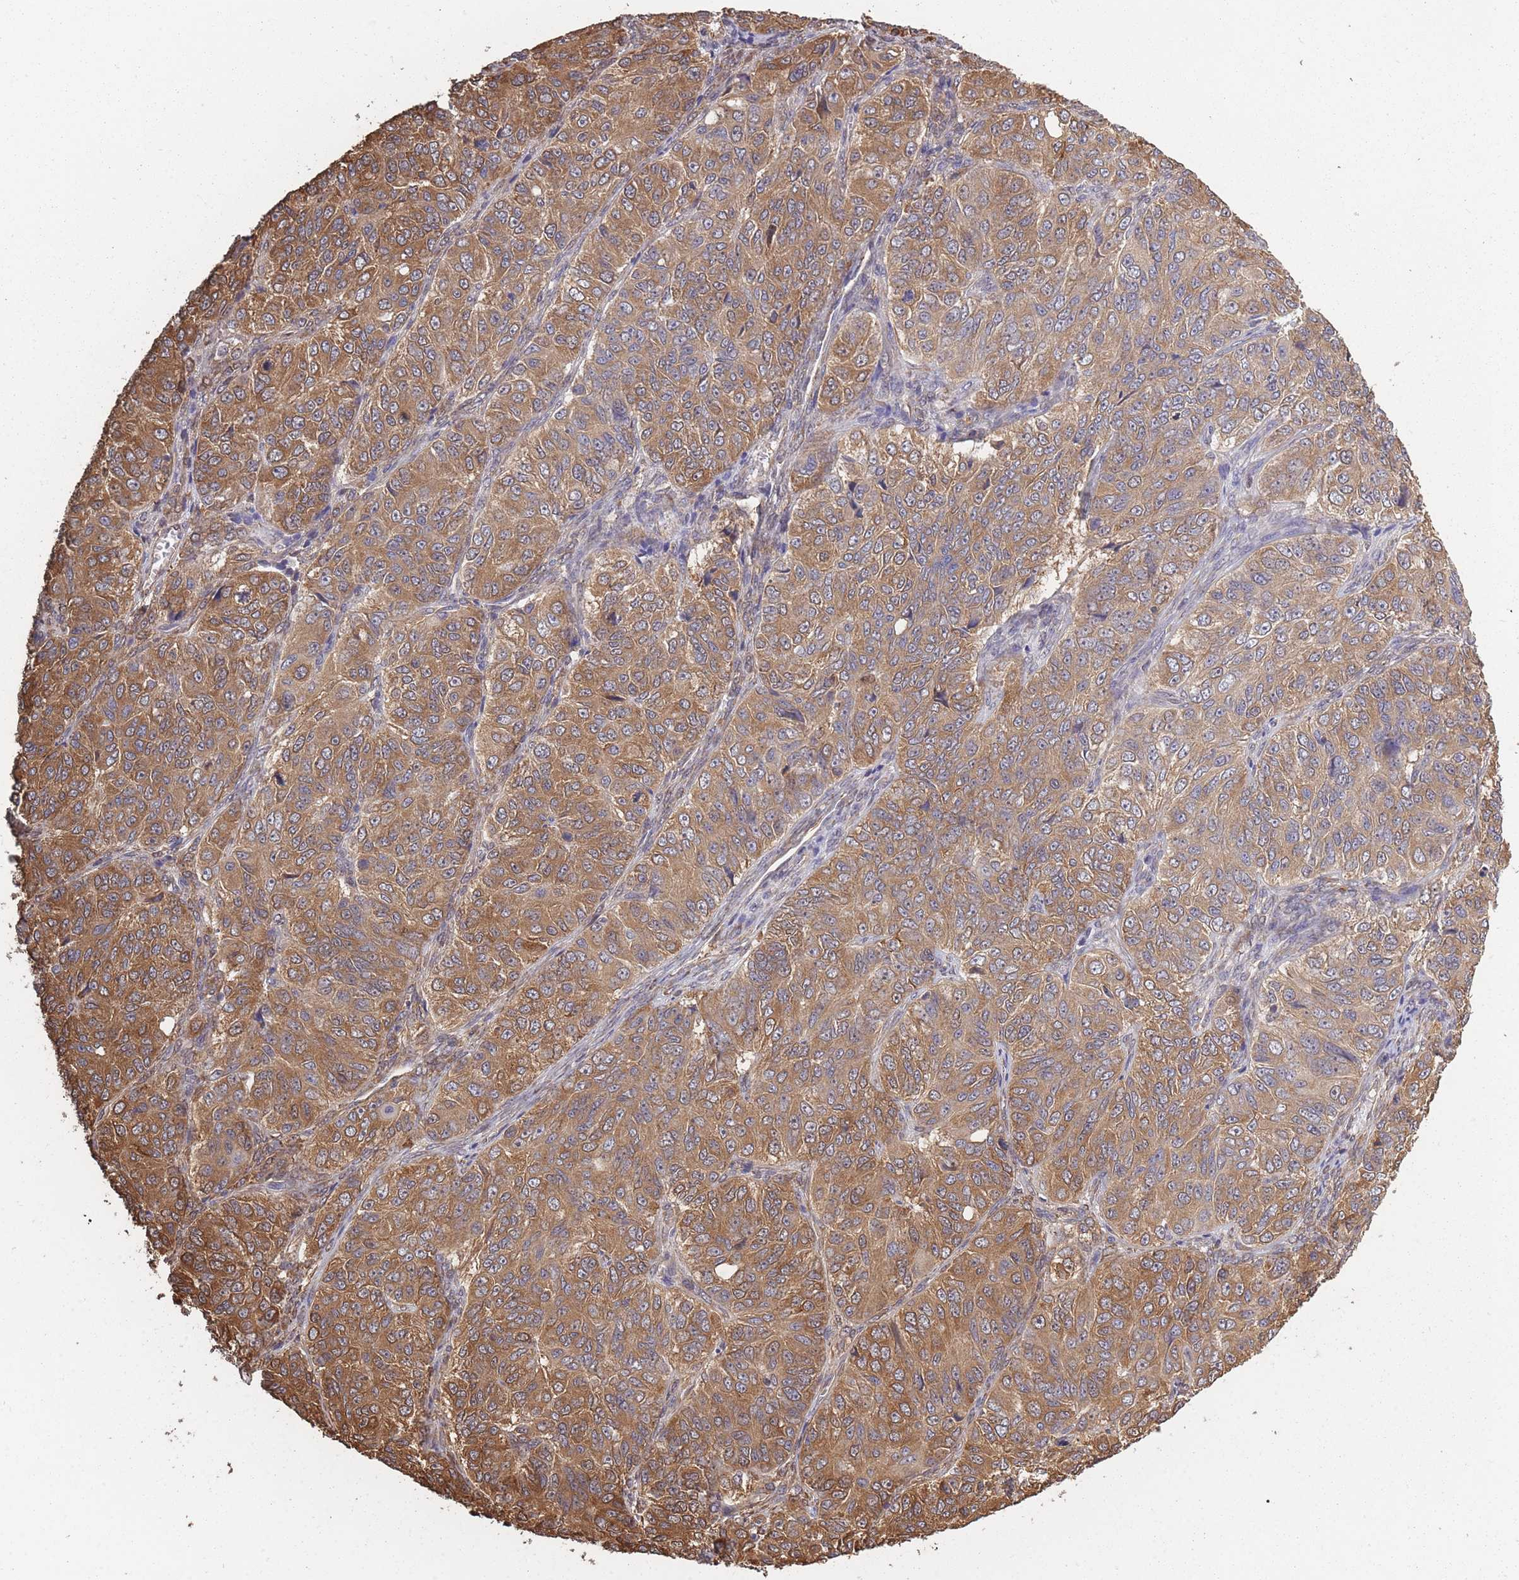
{"staining": {"intensity": "moderate", "quantity": ">75%", "location": "cytoplasmic/membranous"}, "tissue": "ovarian cancer", "cell_type": "Tumor cells", "image_type": "cancer", "snomed": [{"axis": "morphology", "description": "Carcinoma, endometroid"}, {"axis": "topography", "description": "Ovary"}], "caption": "Tumor cells reveal medium levels of moderate cytoplasmic/membranous expression in approximately >75% of cells in human ovarian cancer. (brown staining indicates protein expression, while blue staining denotes nuclei).", "gene": "ARL13B", "patient": {"sex": "female", "age": 51}}